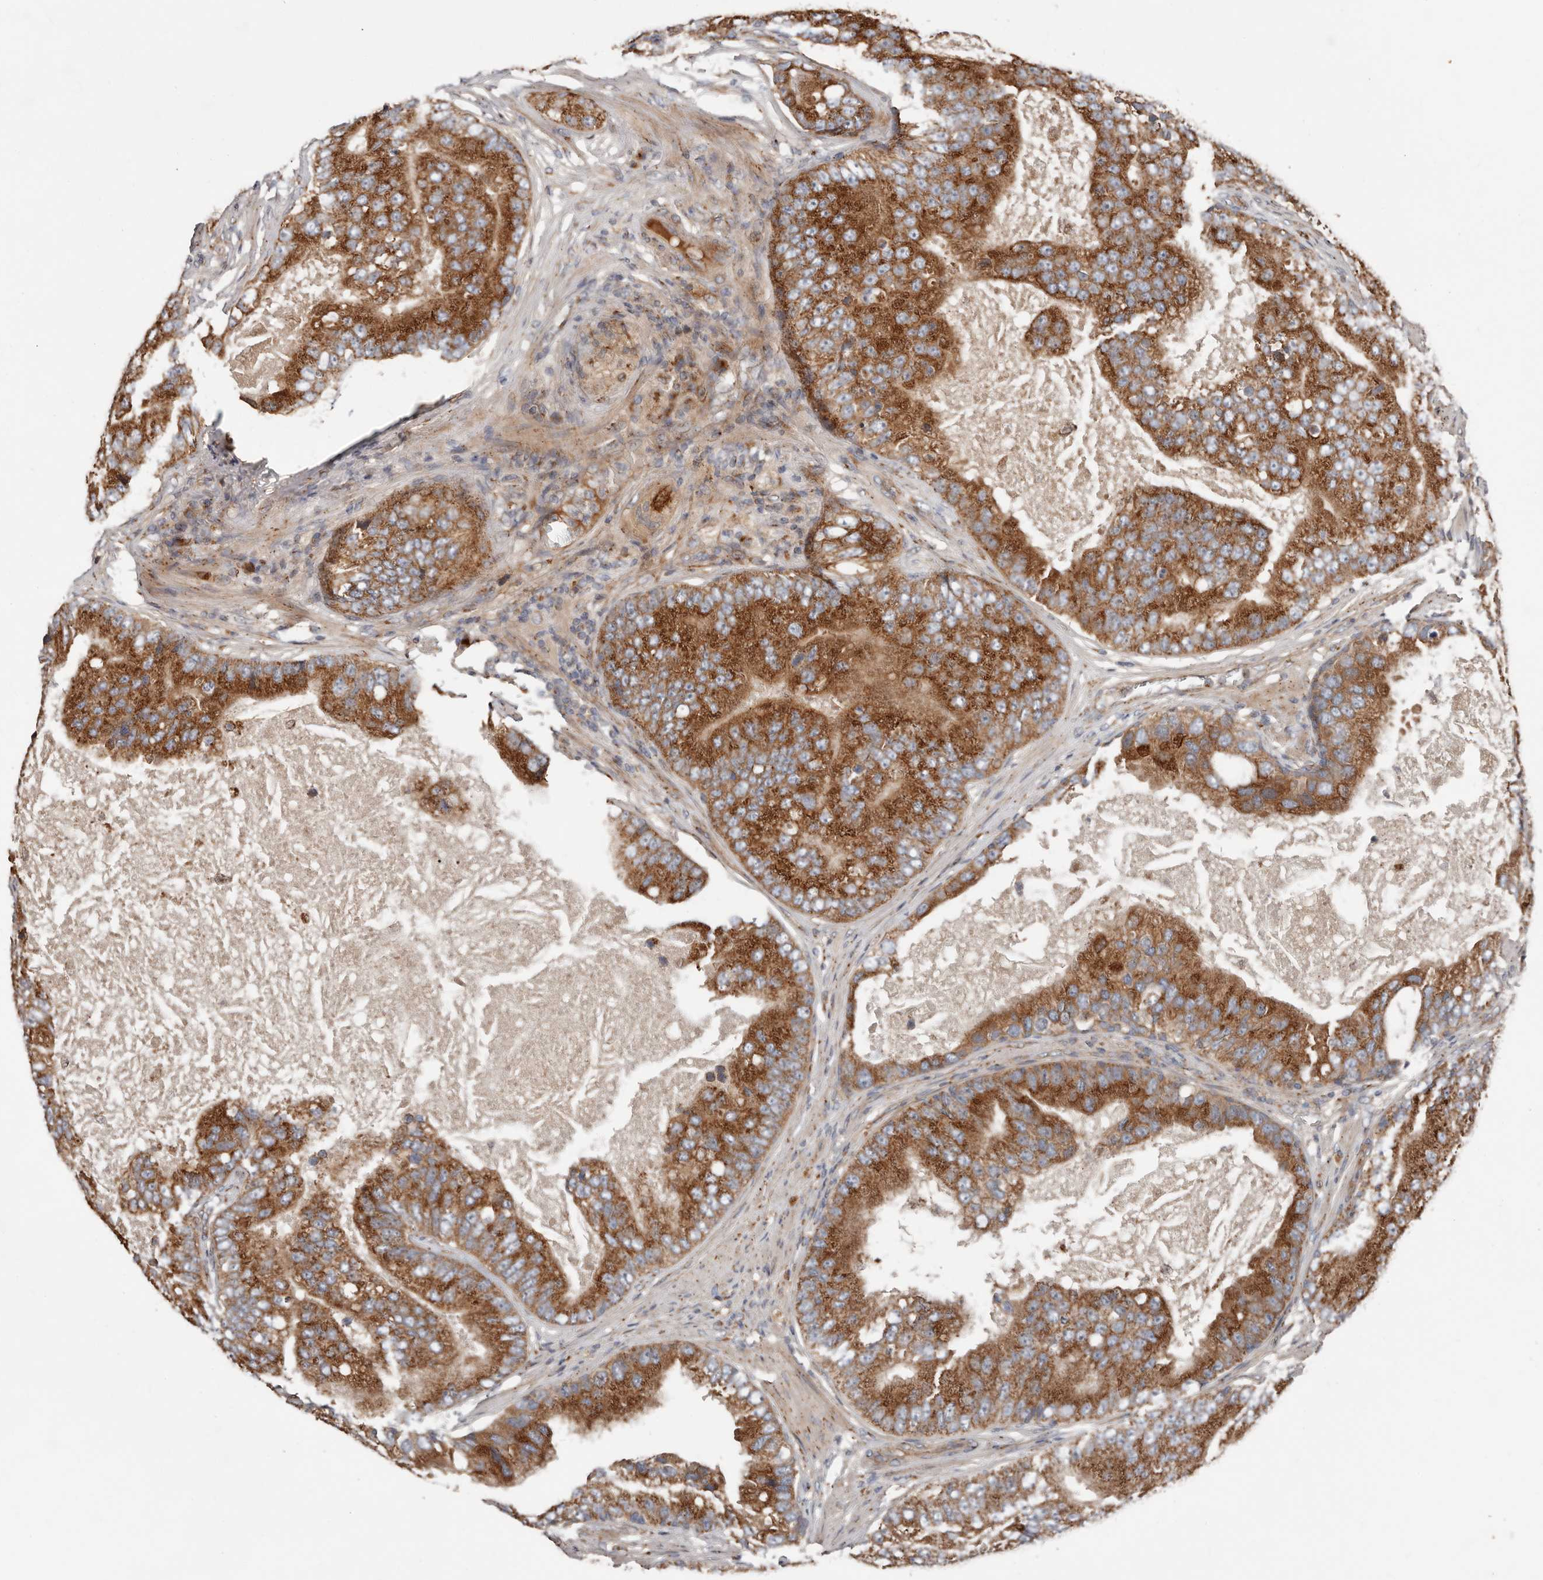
{"staining": {"intensity": "strong", "quantity": ">75%", "location": "cytoplasmic/membranous"}, "tissue": "prostate cancer", "cell_type": "Tumor cells", "image_type": "cancer", "snomed": [{"axis": "morphology", "description": "Adenocarcinoma, High grade"}, {"axis": "topography", "description": "Prostate"}], "caption": "Prostate adenocarcinoma (high-grade) stained for a protein (brown) displays strong cytoplasmic/membranous positive expression in about >75% of tumor cells.", "gene": "COG1", "patient": {"sex": "male", "age": 70}}